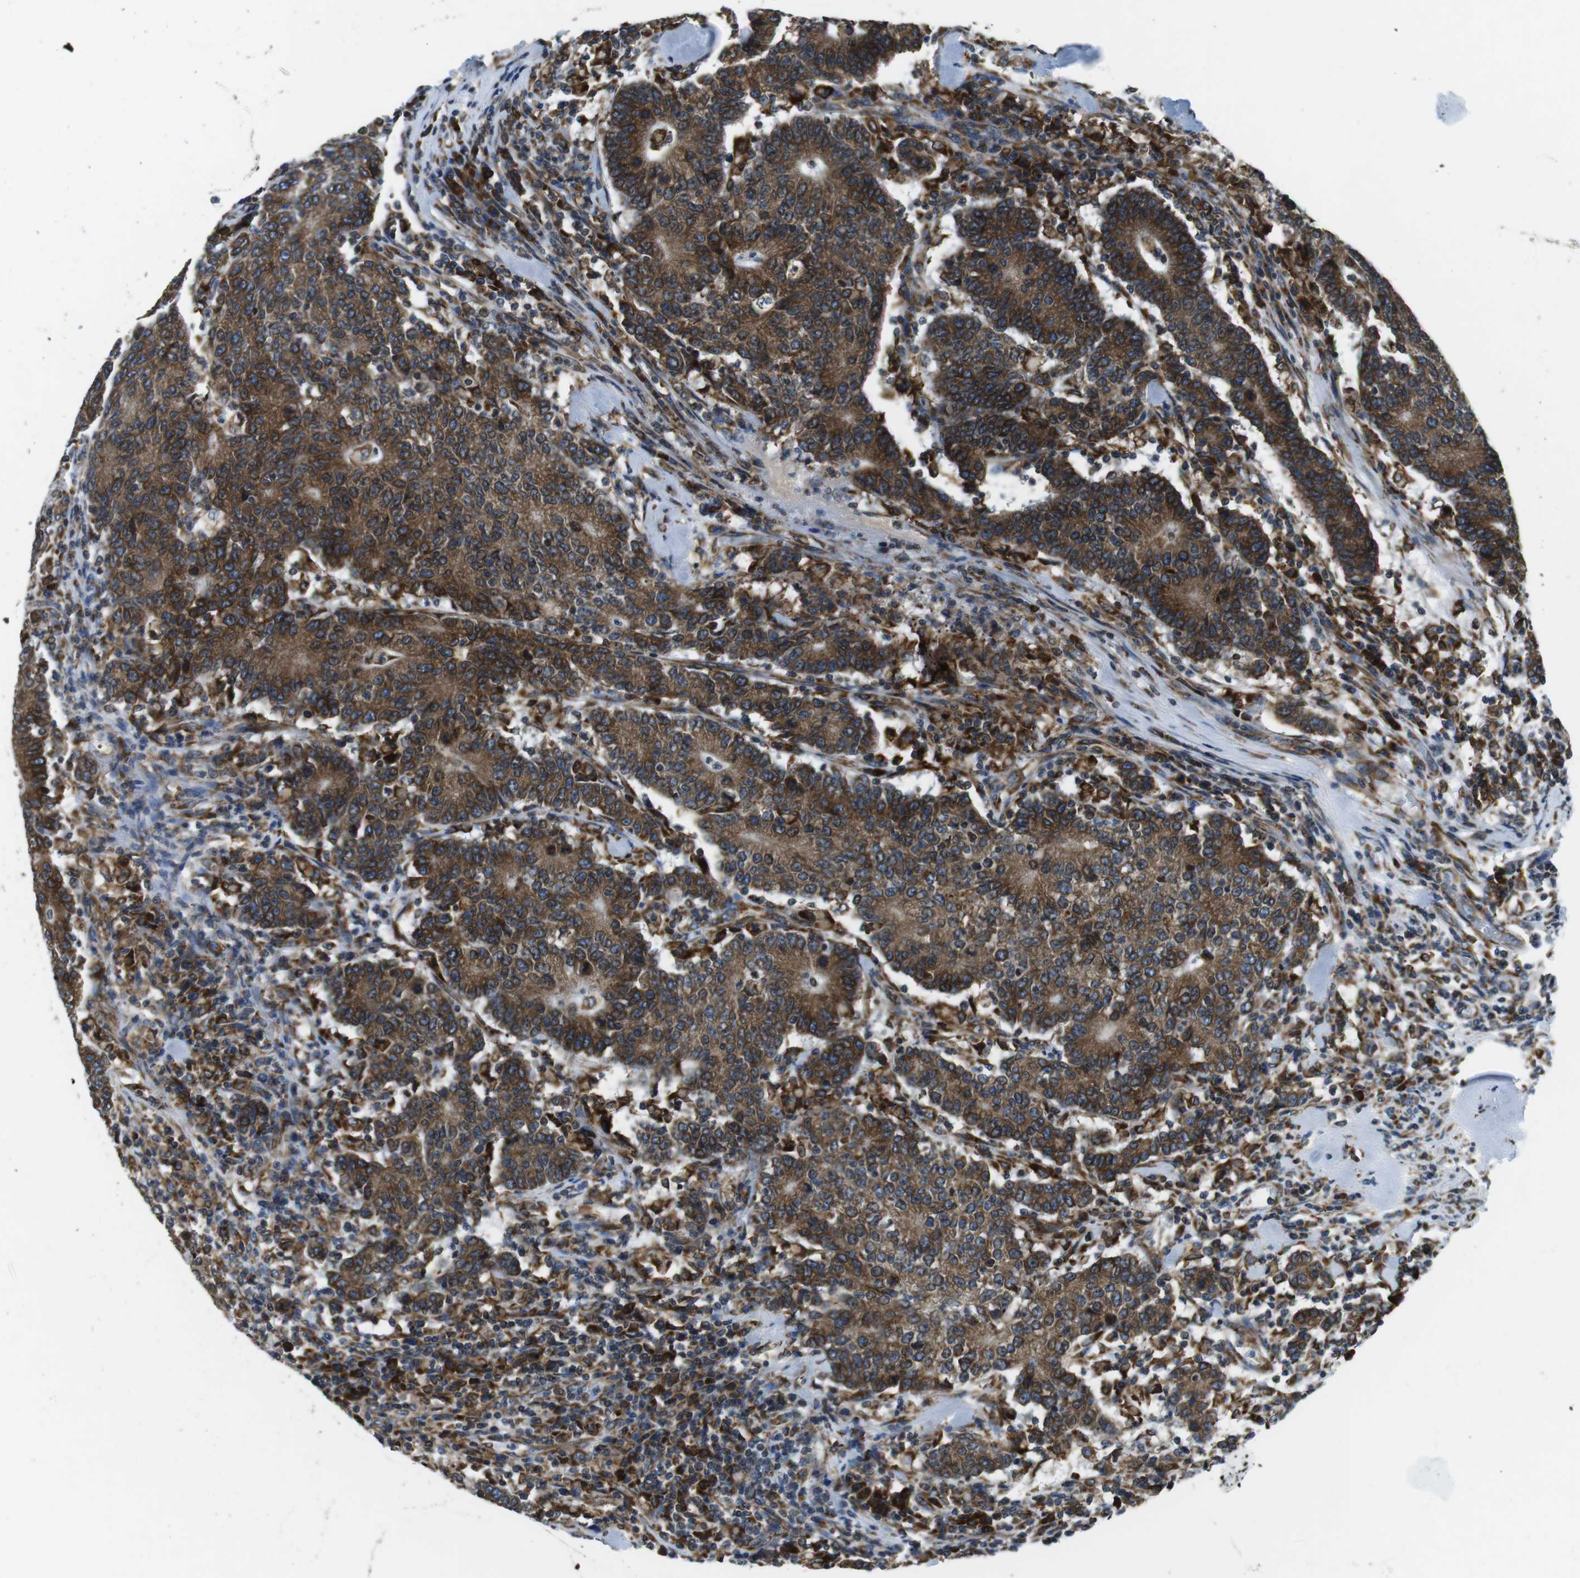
{"staining": {"intensity": "moderate", "quantity": ">75%", "location": "cytoplasmic/membranous"}, "tissue": "colorectal cancer", "cell_type": "Tumor cells", "image_type": "cancer", "snomed": [{"axis": "morphology", "description": "Normal tissue, NOS"}, {"axis": "morphology", "description": "Adenocarcinoma, NOS"}, {"axis": "topography", "description": "Colon"}], "caption": "This is a micrograph of IHC staining of colorectal cancer, which shows moderate staining in the cytoplasmic/membranous of tumor cells.", "gene": "UGGT1", "patient": {"sex": "female", "age": 75}}